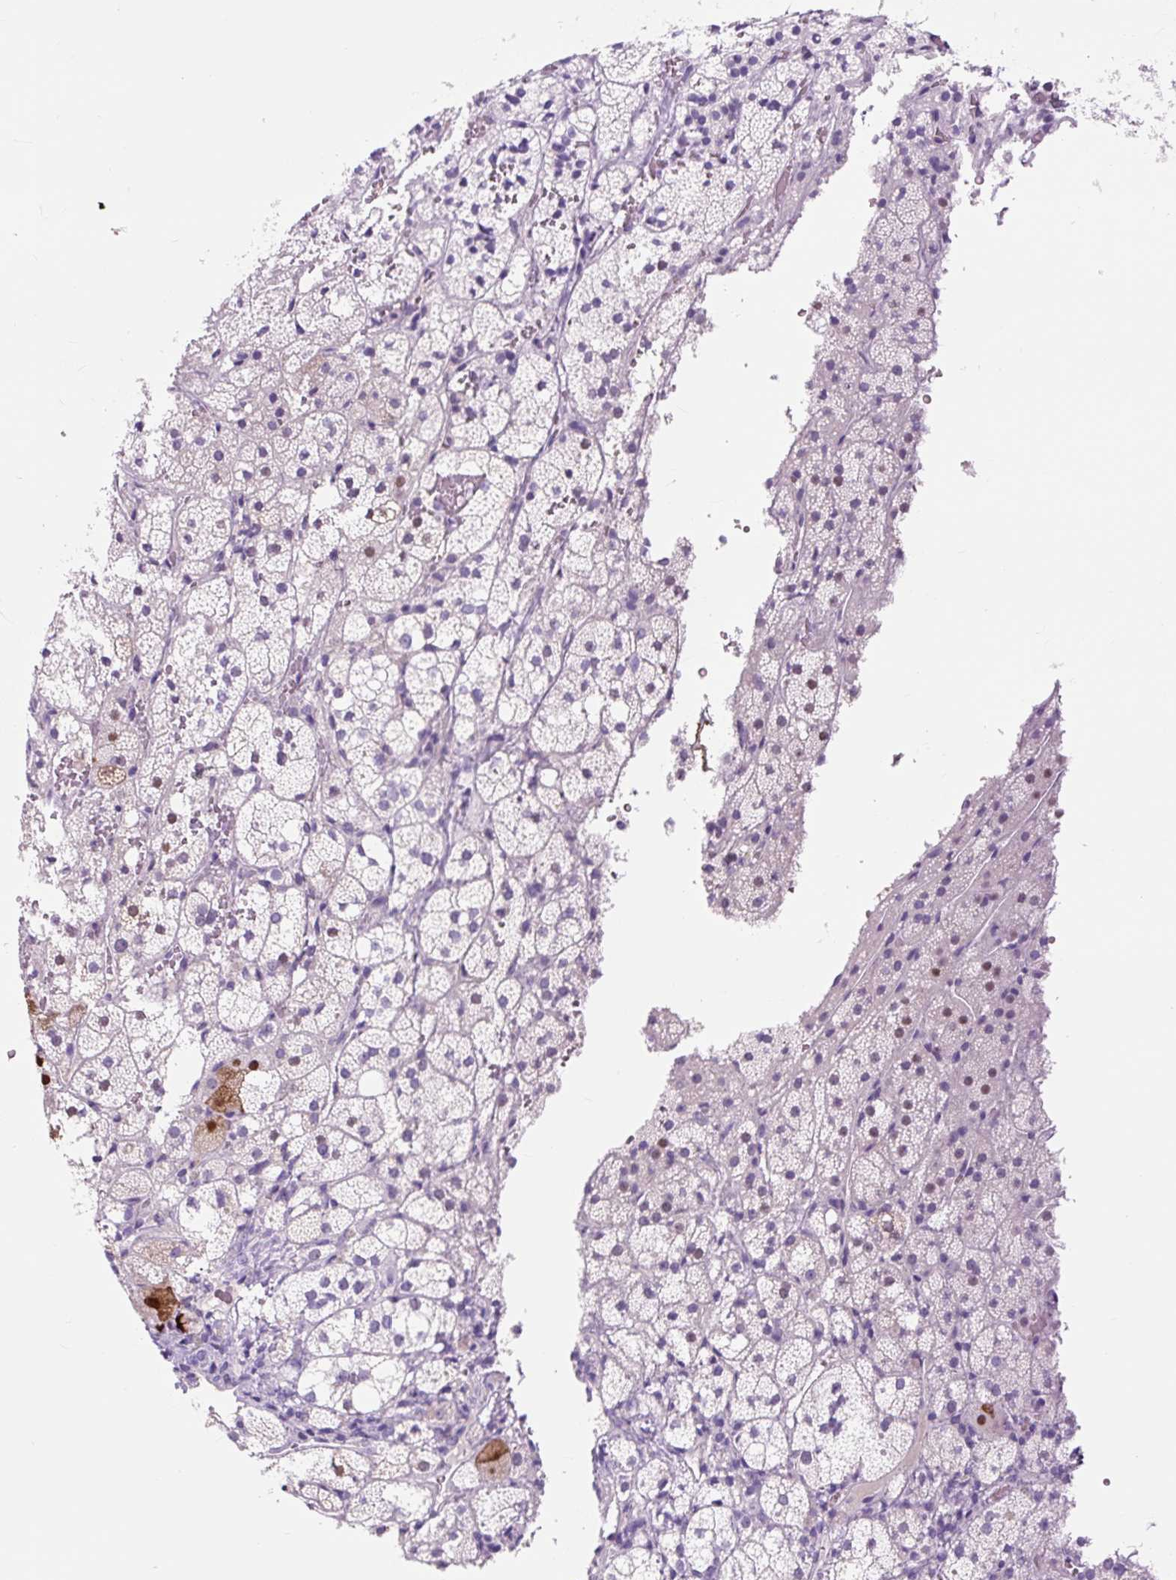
{"staining": {"intensity": "moderate", "quantity": "<25%", "location": "cytoplasmic/membranous,nuclear"}, "tissue": "adrenal gland", "cell_type": "Glandular cells", "image_type": "normal", "snomed": [{"axis": "morphology", "description": "Normal tissue, NOS"}, {"axis": "topography", "description": "Adrenal gland"}], "caption": "Moderate cytoplasmic/membranous,nuclear expression is seen in approximately <25% of glandular cells in benign adrenal gland. The staining was performed using DAB (3,3'-diaminobenzidine), with brown indicating positive protein expression. Nuclei are stained blue with hematoxylin.", "gene": "OR10A7", "patient": {"sex": "male", "age": 53}}